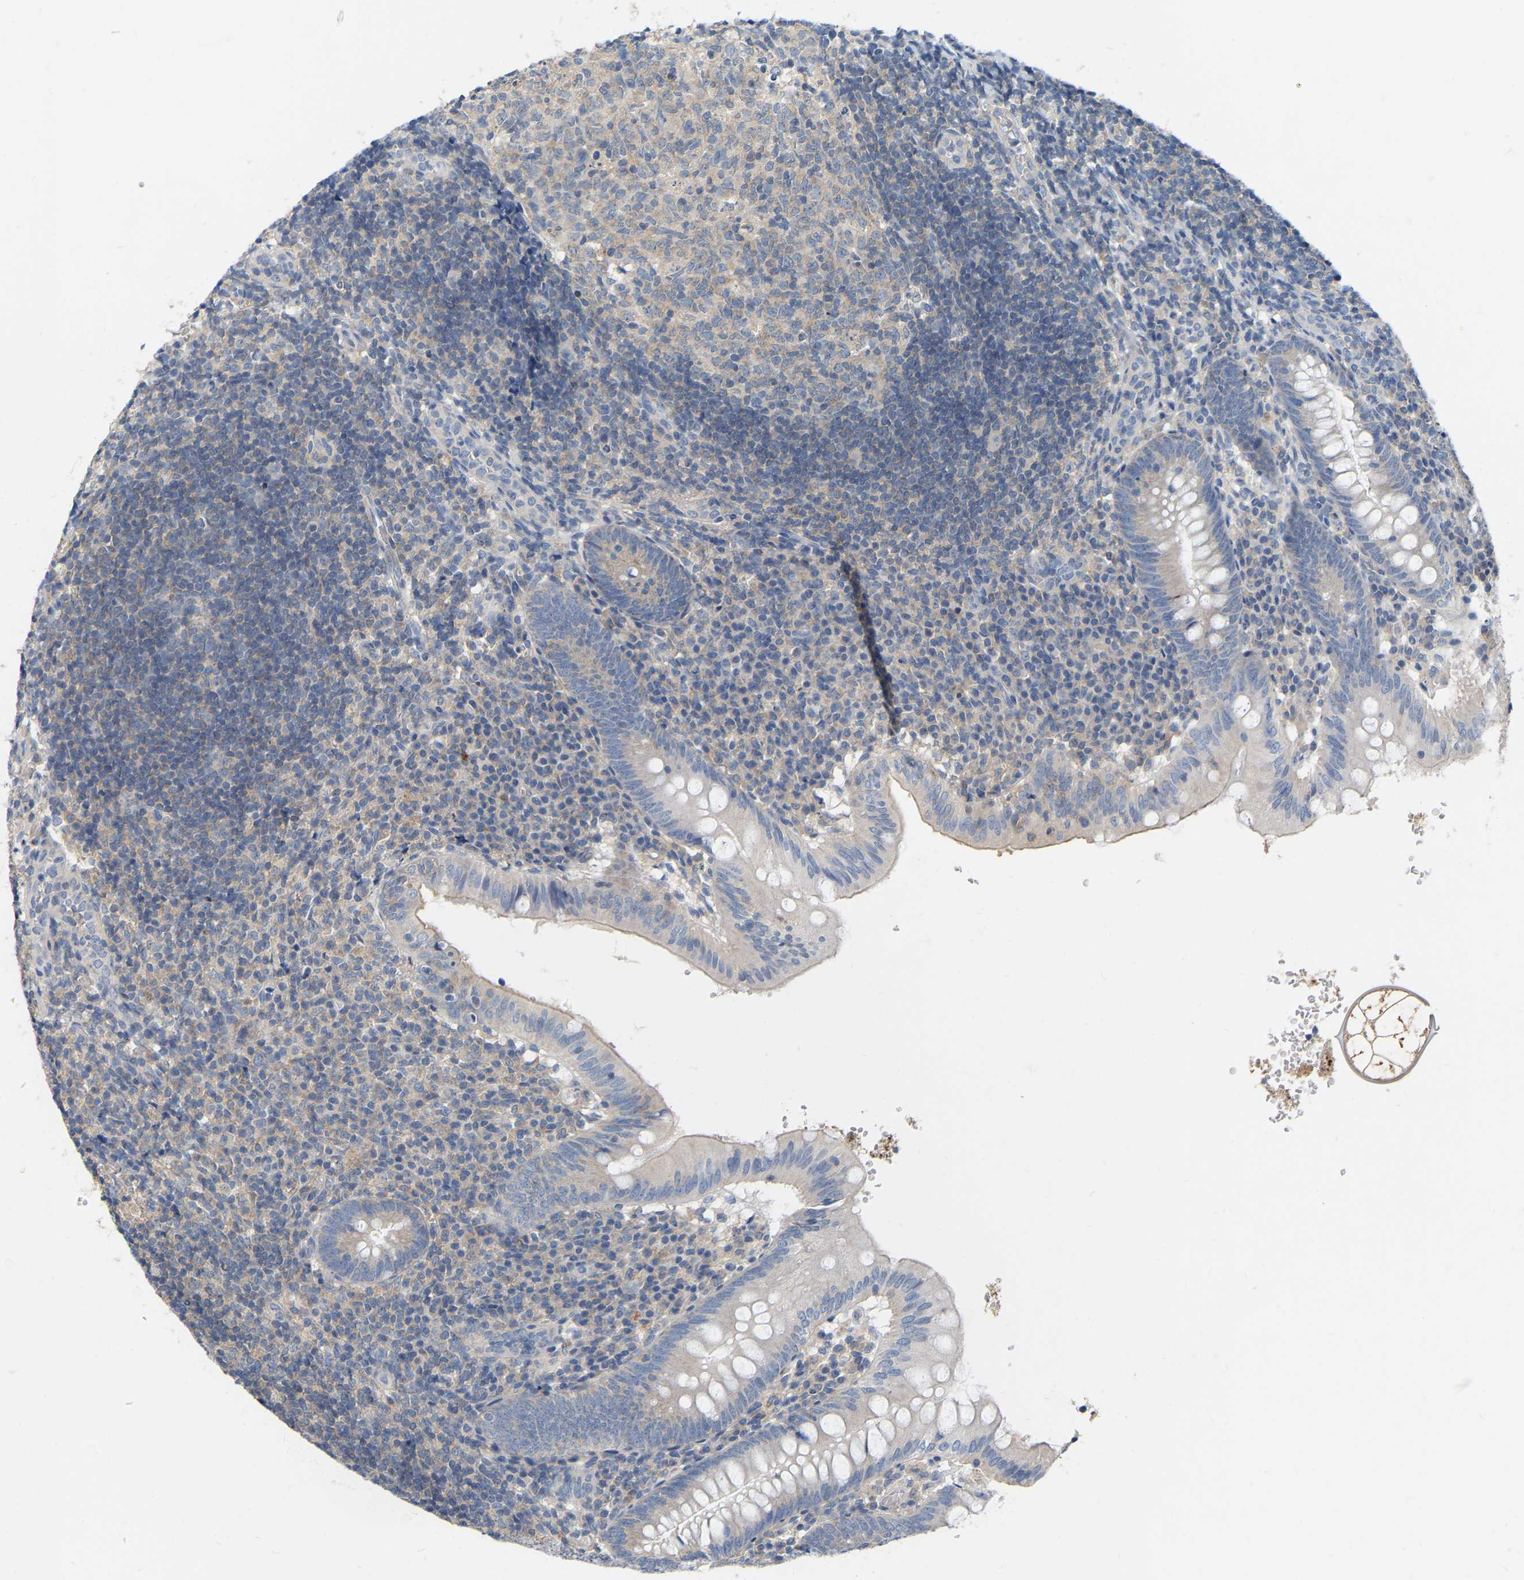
{"staining": {"intensity": "weak", "quantity": "25%-75%", "location": "cytoplasmic/membranous"}, "tissue": "appendix", "cell_type": "Glandular cells", "image_type": "normal", "snomed": [{"axis": "morphology", "description": "Normal tissue, NOS"}, {"axis": "topography", "description": "Appendix"}], "caption": "Glandular cells show low levels of weak cytoplasmic/membranous staining in about 25%-75% of cells in benign human appendix.", "gene": "WIPI2", "patient": {"sex": "male", "age": 8}}